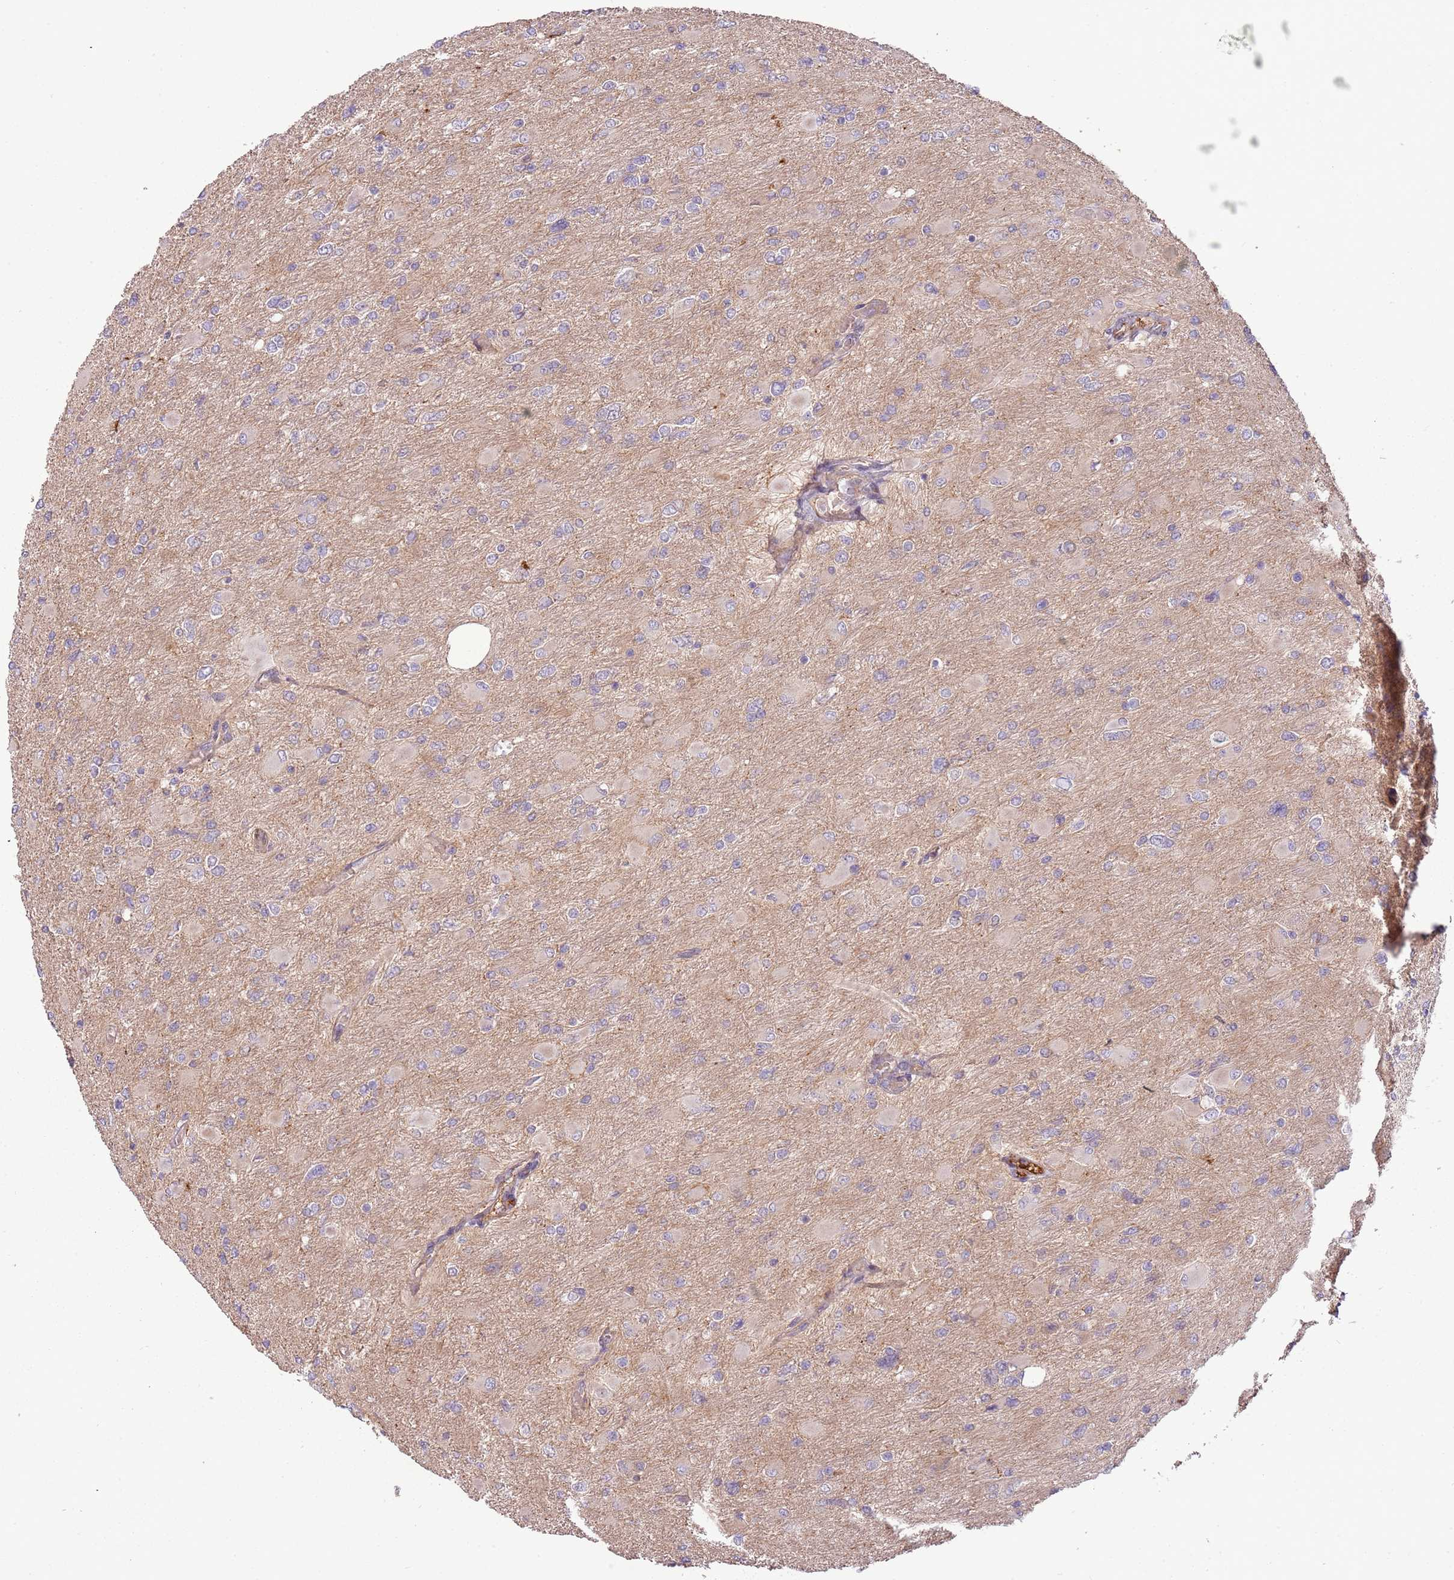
{"staining": {"intensity": "negative", "quantity": "none", "location": "none"}, "tissue": "glioma", "cell_type": "Tumor cells", "image_type": "cancer", "snomed": [{"axis": "morphology", "description": "Glioma, malignant, High grade"}, {"axis": "topography", "description": "Cerebral cortex"}], "caption": "This is an immunohistochemistry (IHC) image of glioma. There is no positivity in tumor cells.", "gene": "RNF128", "patient": {"sex": "female", "age": 36}}